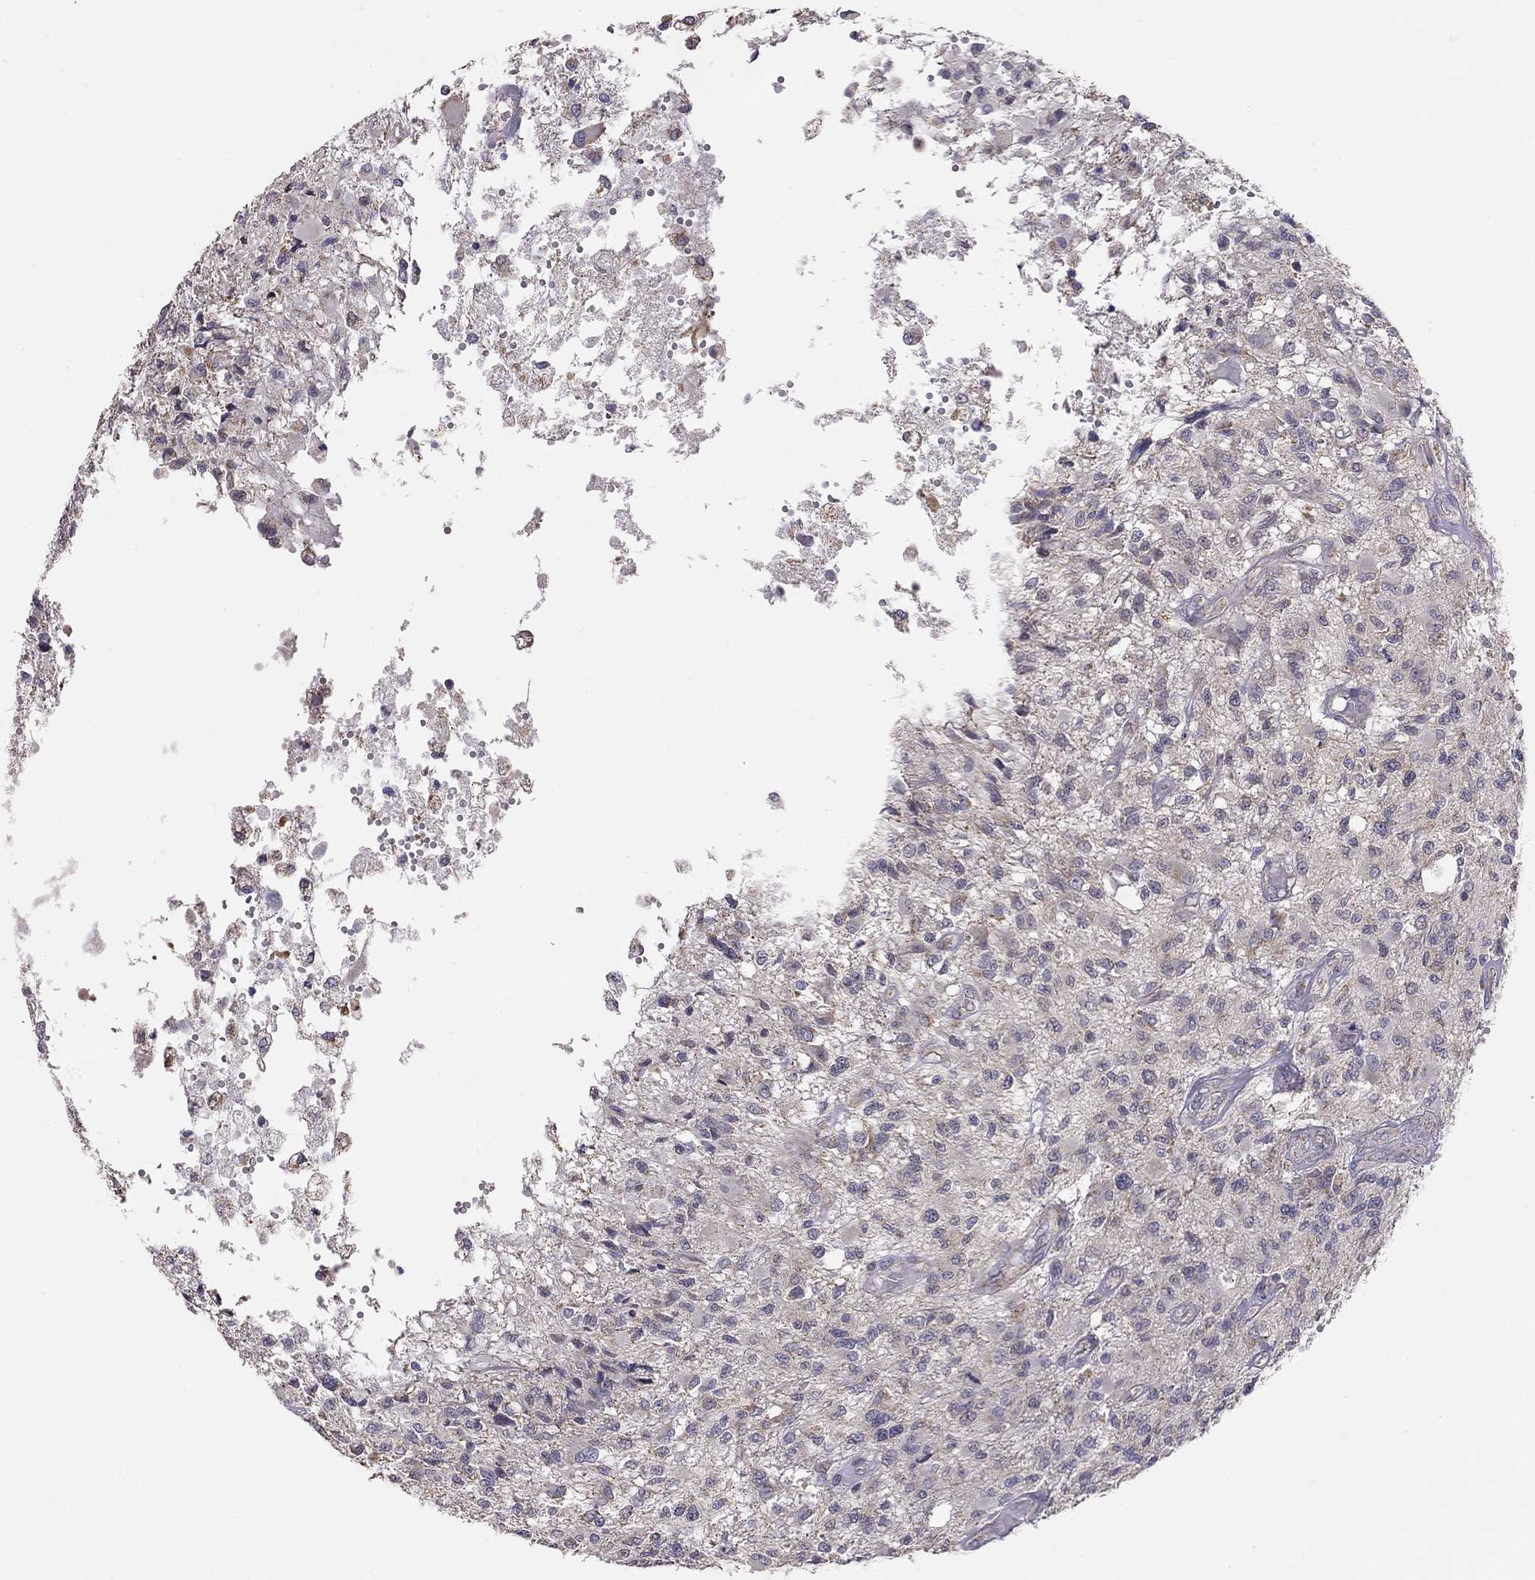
{"staining": {"intensity": "negative", "quantity": "none", "location": "none"}, "tissue": "glioma", "cell_type": "Tumor cells", "image_type": "cancer", "snomed": [{"axis": "morphology", "description": "Glioma, malignant, High grade"}, {"axis": "topography", "description": "Brain"}], "caption": "Tumor cells are negative for protein expression in human glioma.", "gene": "LRIT3", "patient": {"sex": "female", "age": 63}}